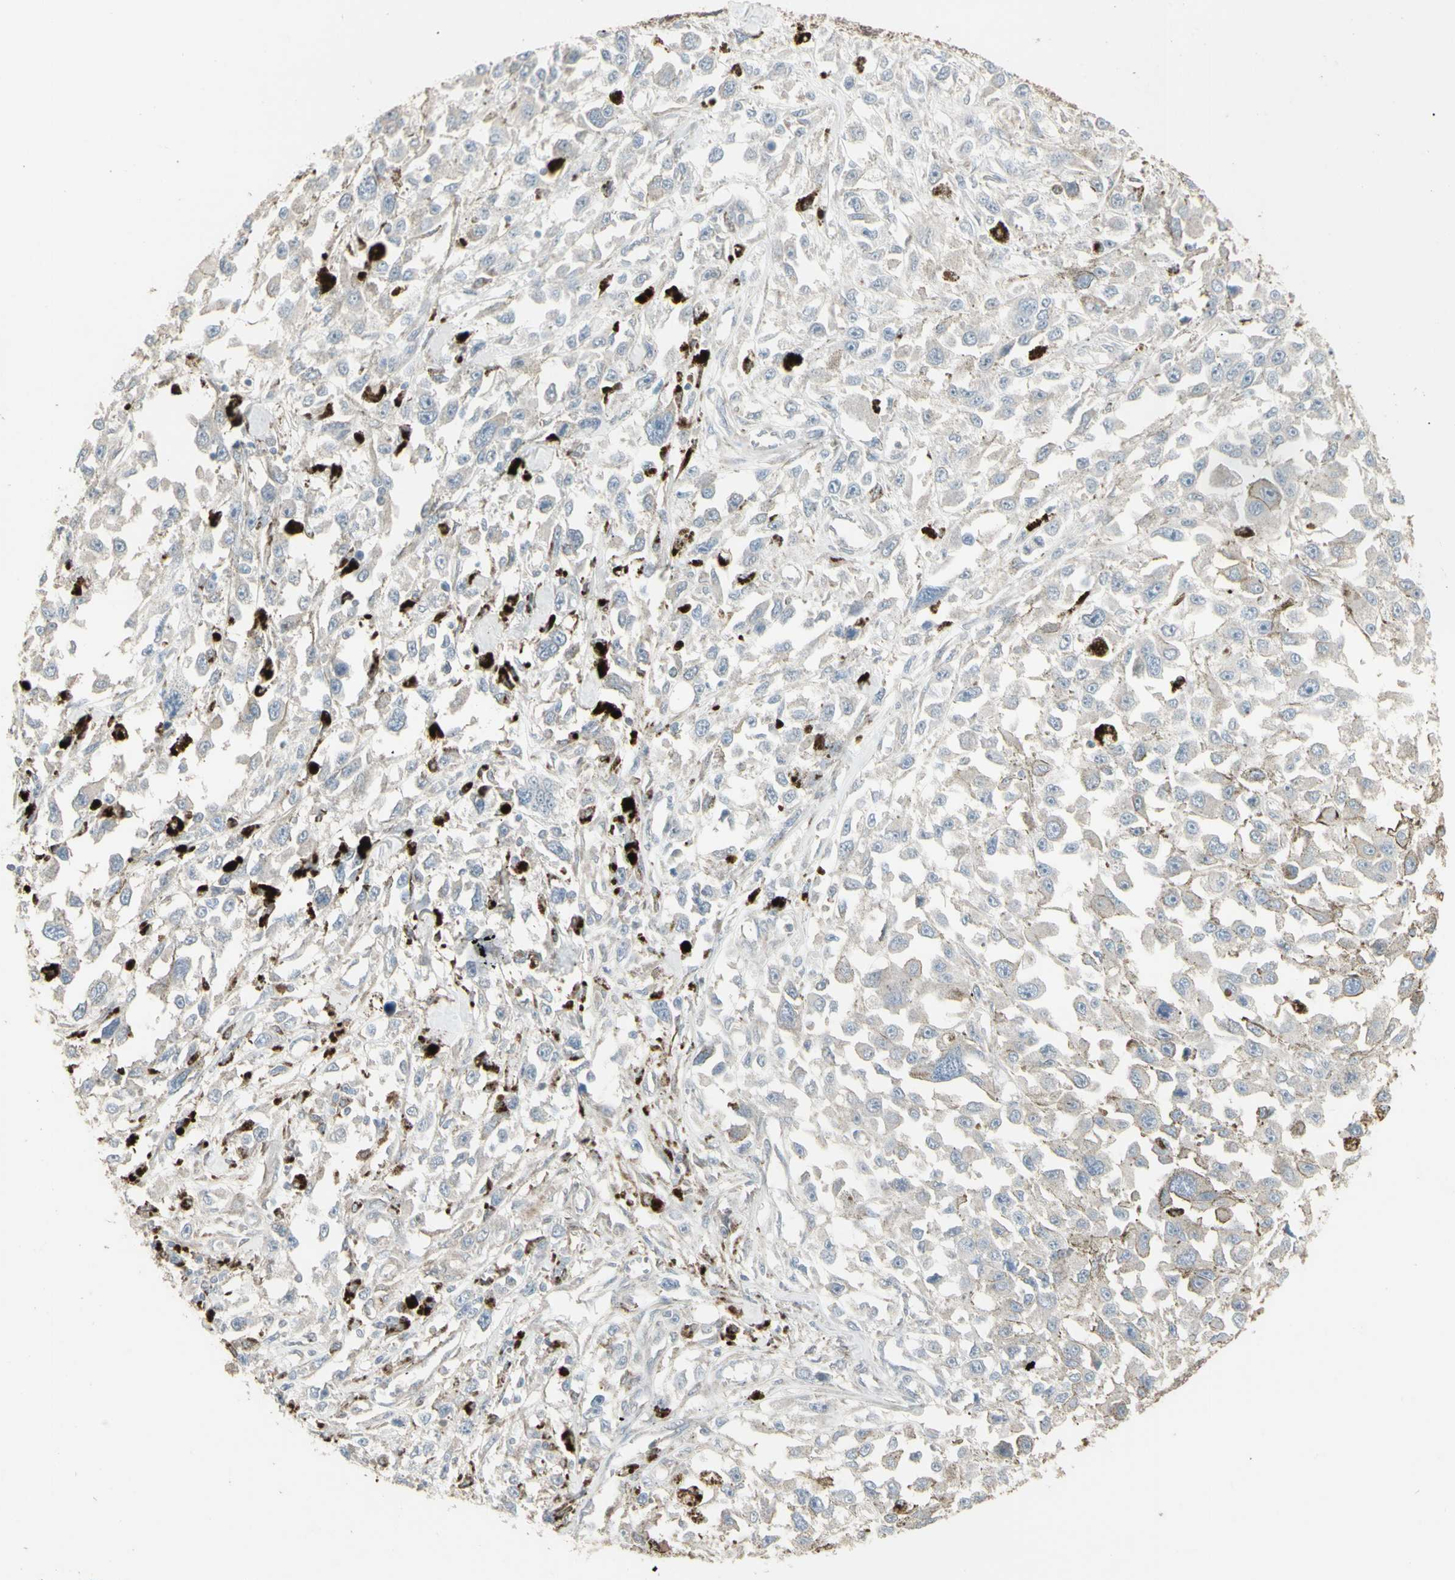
{"staining": {"intensity": "weak", "quantity": ">75%", "location": "cytoplasmic/membranous"}, "tissue": "melanoma", "cell_type": "Tumor cells", "image_type": "cancer", "snomed": [{"axis": "morphology", "description": "Malignant melanoma, Metastatic site"}, {"axis": "topography", "description": "Lymph node"}], "caption": "An IHC micrograph of tumor tissue is shown. Protein staining in brown shows weak cytoplasmic/membranous positivity in malignant melanoma (metastatic site) within tumor cells. (Brightfield microscopy of DAB IHC at high magnification).", "gene": "RNASEL", "patient": {"sex": "male", "age": 59}}